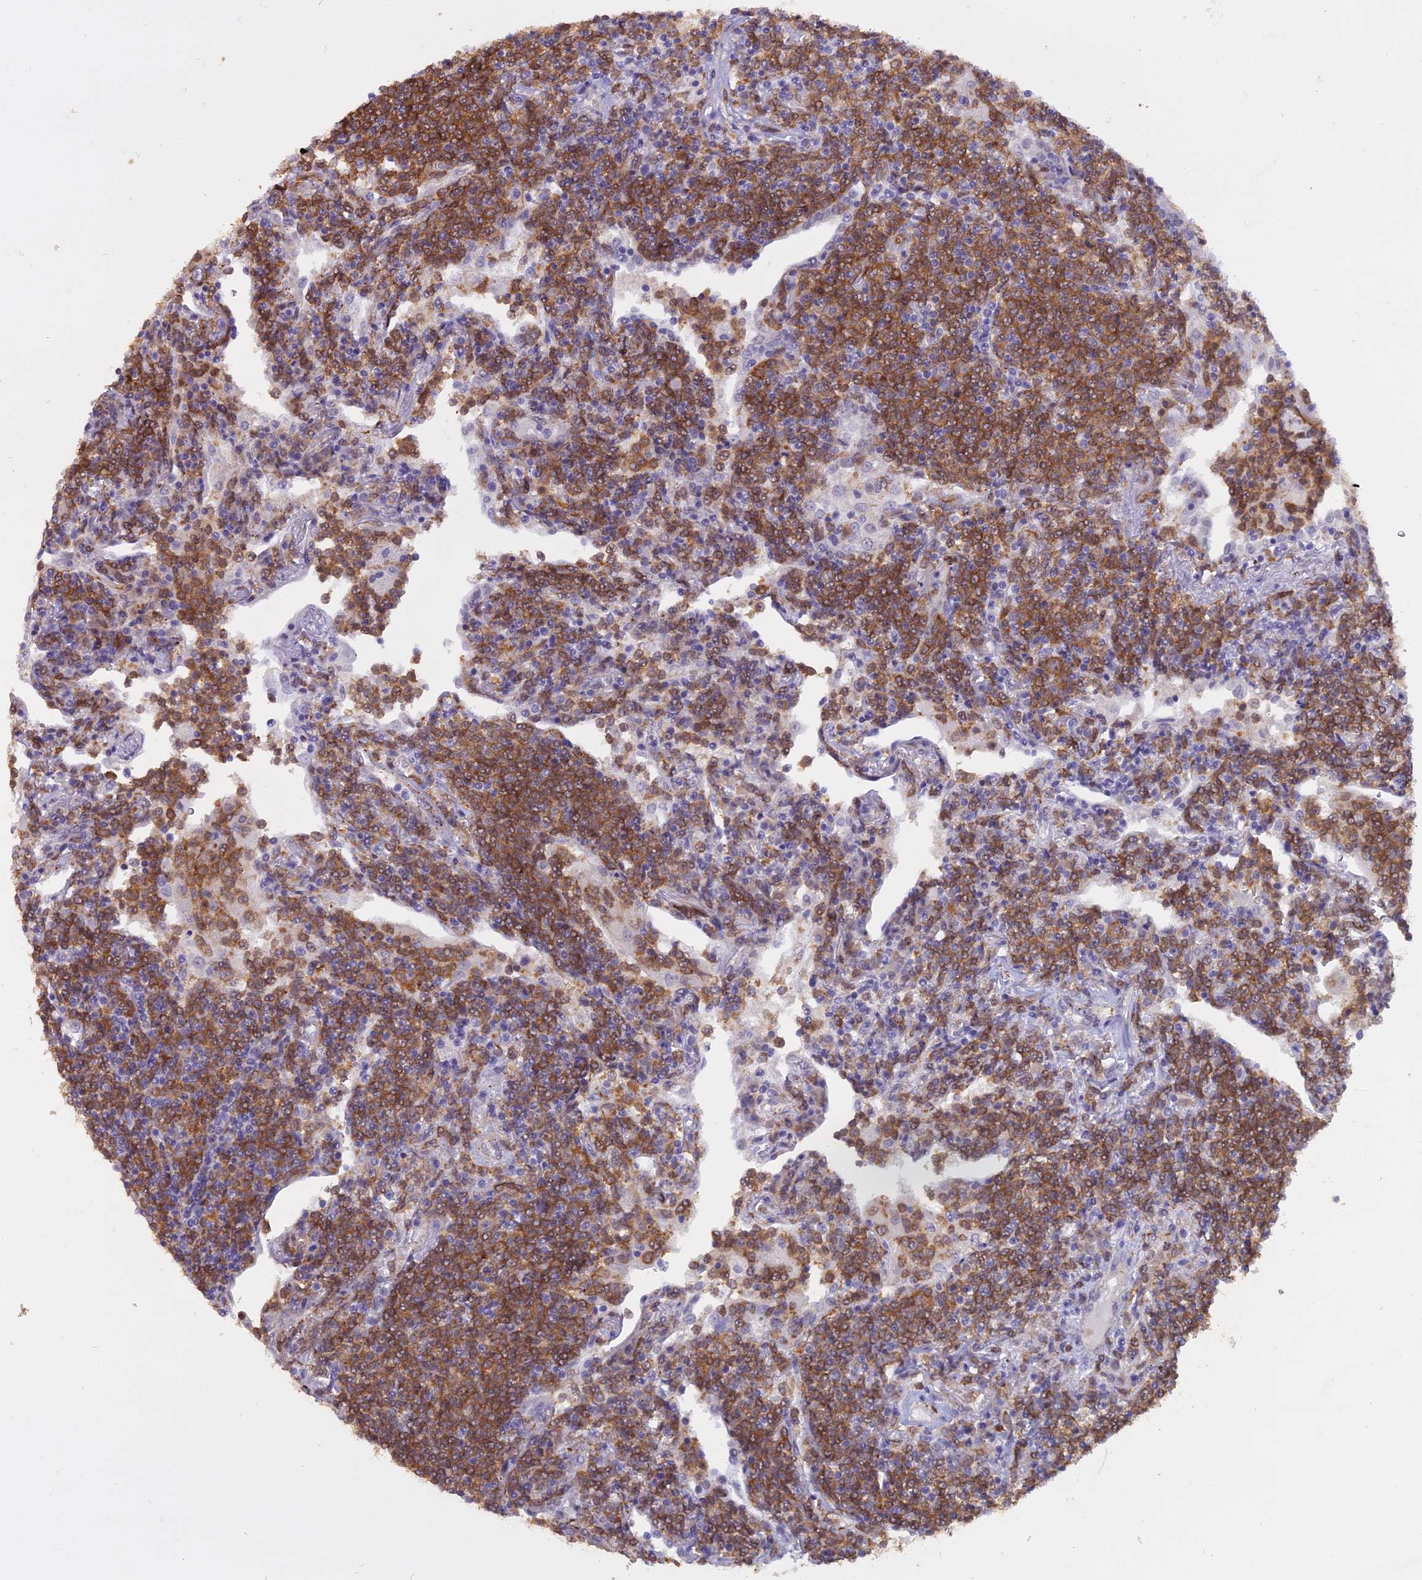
{"staining": {"intensity": "moderate", "quantity": ">75%", "location": "cytoplasmic/membranous"}, "tissue": "lymphoma", "cell_type": "Tumor cells", "image_type": "cancer", "snomed": [{"axis": "morphology", "description": "Malignant lymphoma, non-Hodgkin's type, Low grade"}, {"axis": "topography", "description": "Lung"}], "caption": "Tumor cells demonstrate medium levels of moderate cytoplasmic/membranous positivity in about >75% of cells in human low-grade malignant lymphoma, non-Hodgkin's type. (DAB (3,3'-diaminobenzidine) IHC, brown staining for protein, blue staining for nuclei).", "gene": "BLNK", "patient": {"sex": "female", "age": 71}}